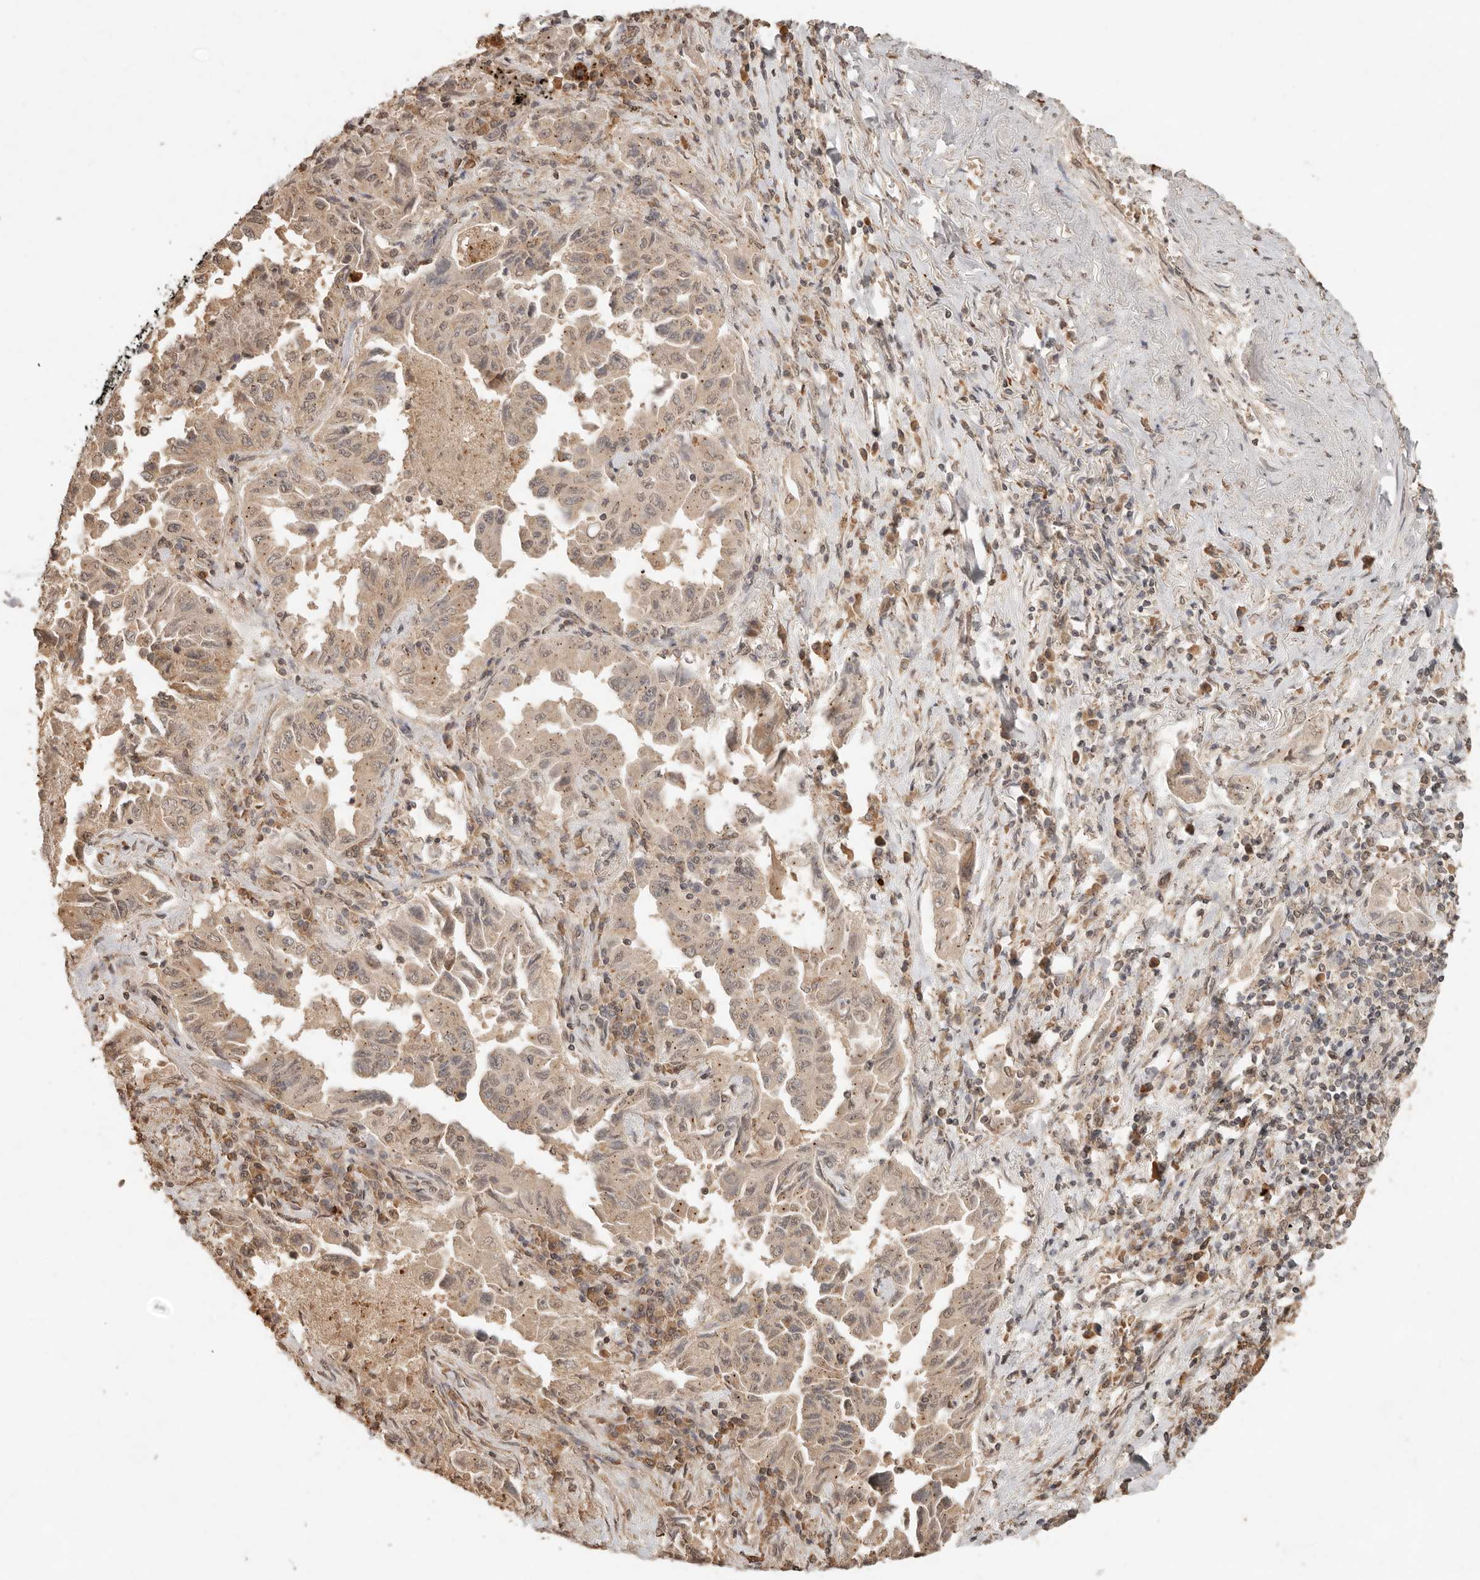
{"staining": {"intensity": "weak", "quantity": ">75%", "location": "cytoplasmic/membranous"}, "tissue": "lung cancer", "cell_type": "Tumor cells", "image_type": "cancer", "snomed": [{"axis": "morphology", "description": "Adenocarcinoma, NOS"}, {"axis": "topography", "description": "Lung"}], "caption": "Lung cancer stained with a protein marker demonstrates weak staining in tumor cells.", "gene": "LMO4", "patient": {"sex": "female", "age": 51}}